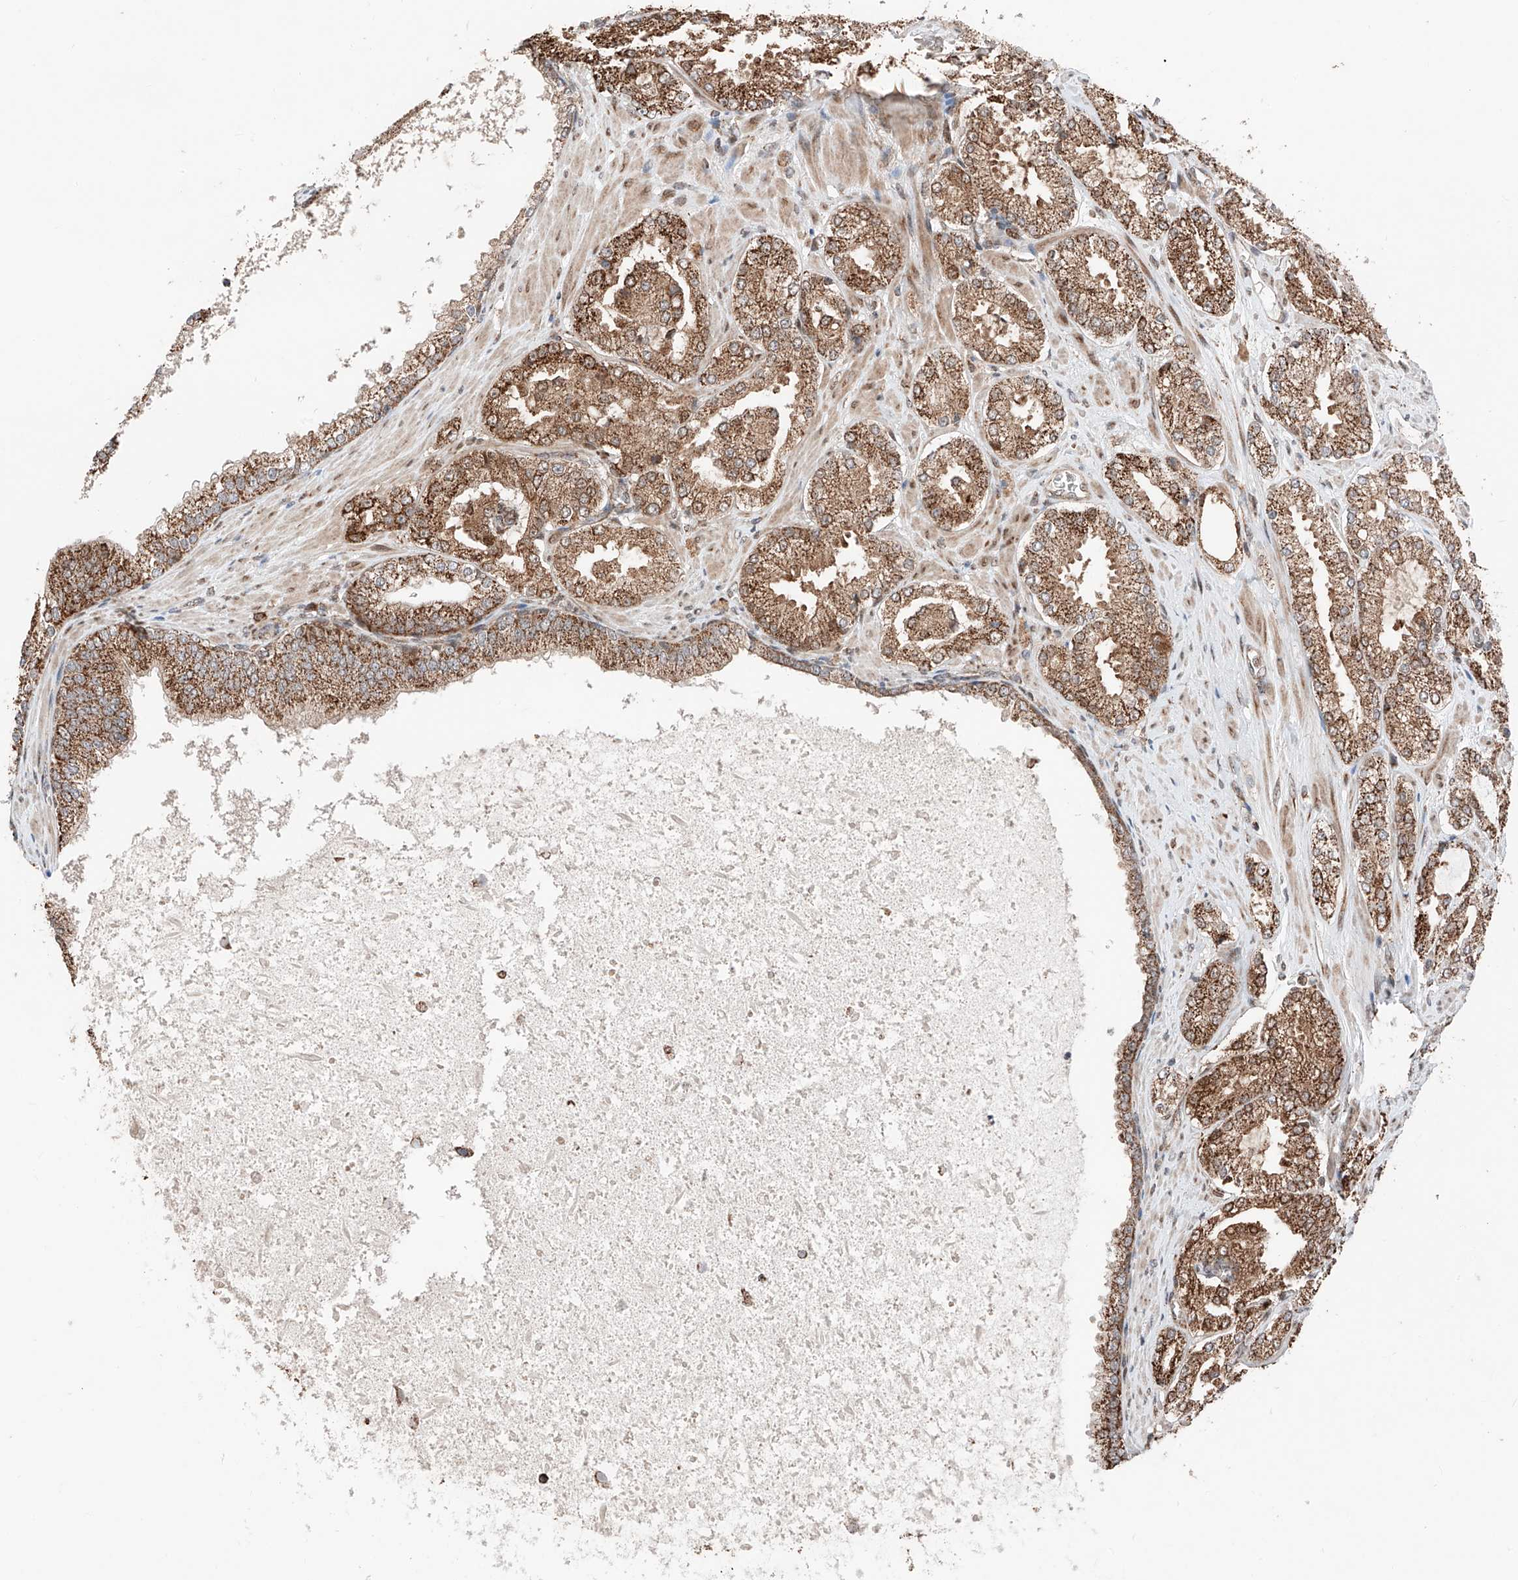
{"staining": {"intensity": "strong", "quantity": ">75%", "location": "cytoplasmic/membranous"}, "tissue": "prostate cancer", "cell_type": "Tumor cells", "image_type": "cancer", "snomed": [{"axis": "morphology", "description": "Adenocarcinoma, High grade"}, {"axis": "topography", "description": "Prostate"}], "caption": "Prostate cancer stained with DAB IHC displays high levels of strong cytoplasmic/membranous staining in approximately >75% of tumor cells. (DAB IHC, brown staining for protein, blue staining for nuclei).", "gene": "ZSCAN29", "patient": {"sex": "male", "age": 73}}